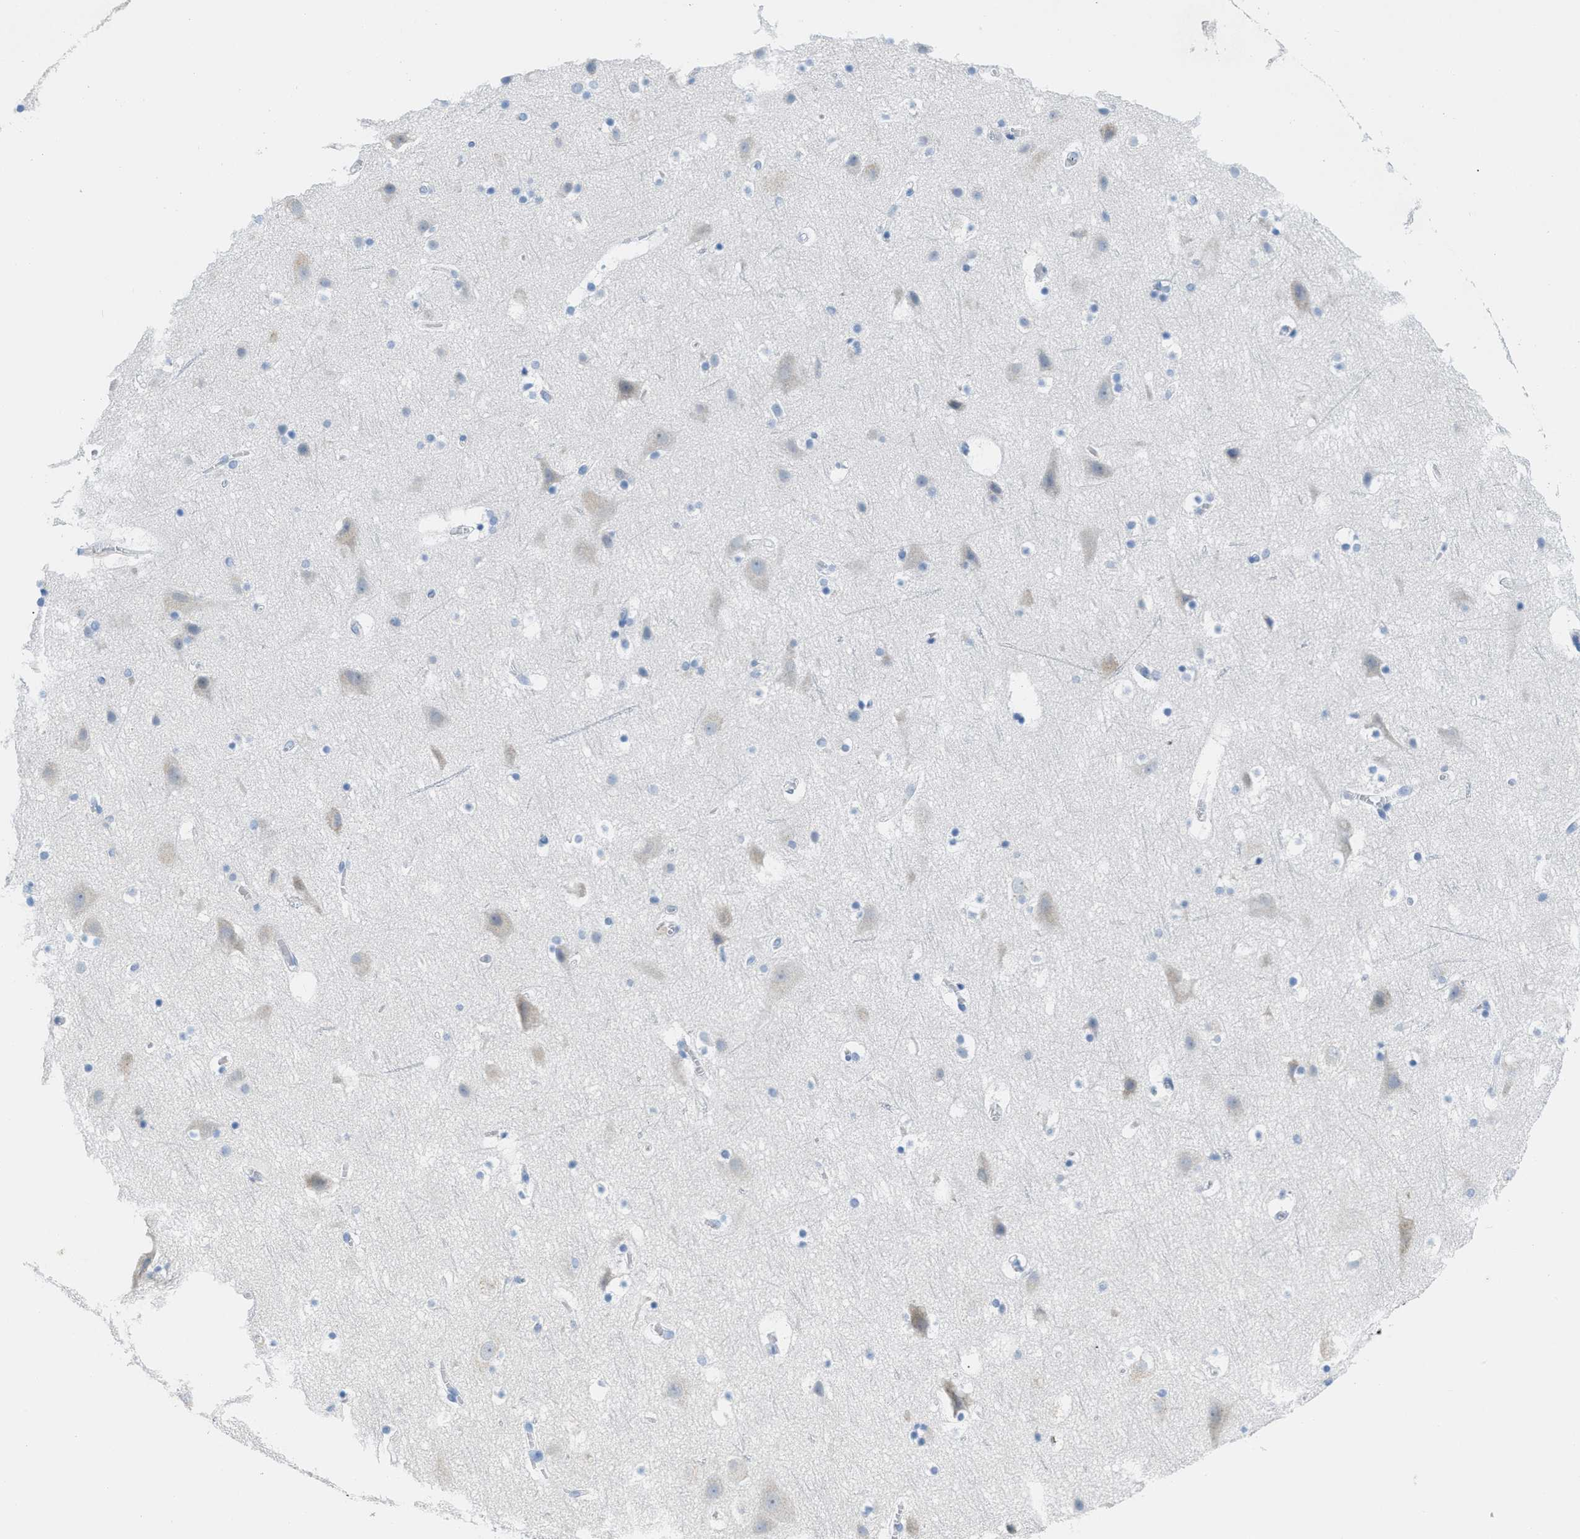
{"staining": {"intensity": "negative", "quantity": "none", "location": "none"}, "tissue": "cerebral cortex", "cell_type": "Endothelial cells", "image_type": "normal", "snomed": [{"axis": "morphology", "description": "Normal tissue, NOS"}, {"axis": "topography", "description": "Cerebral cortex"}], "caption": "A high-resolution photomicrograph shows immunohistochemistry staining of benign cerebral cortex, which demonstrates no significant staining in endothelial cells.", "gene": "ORC6", "patient": {"sex": "male", "age": 45}}